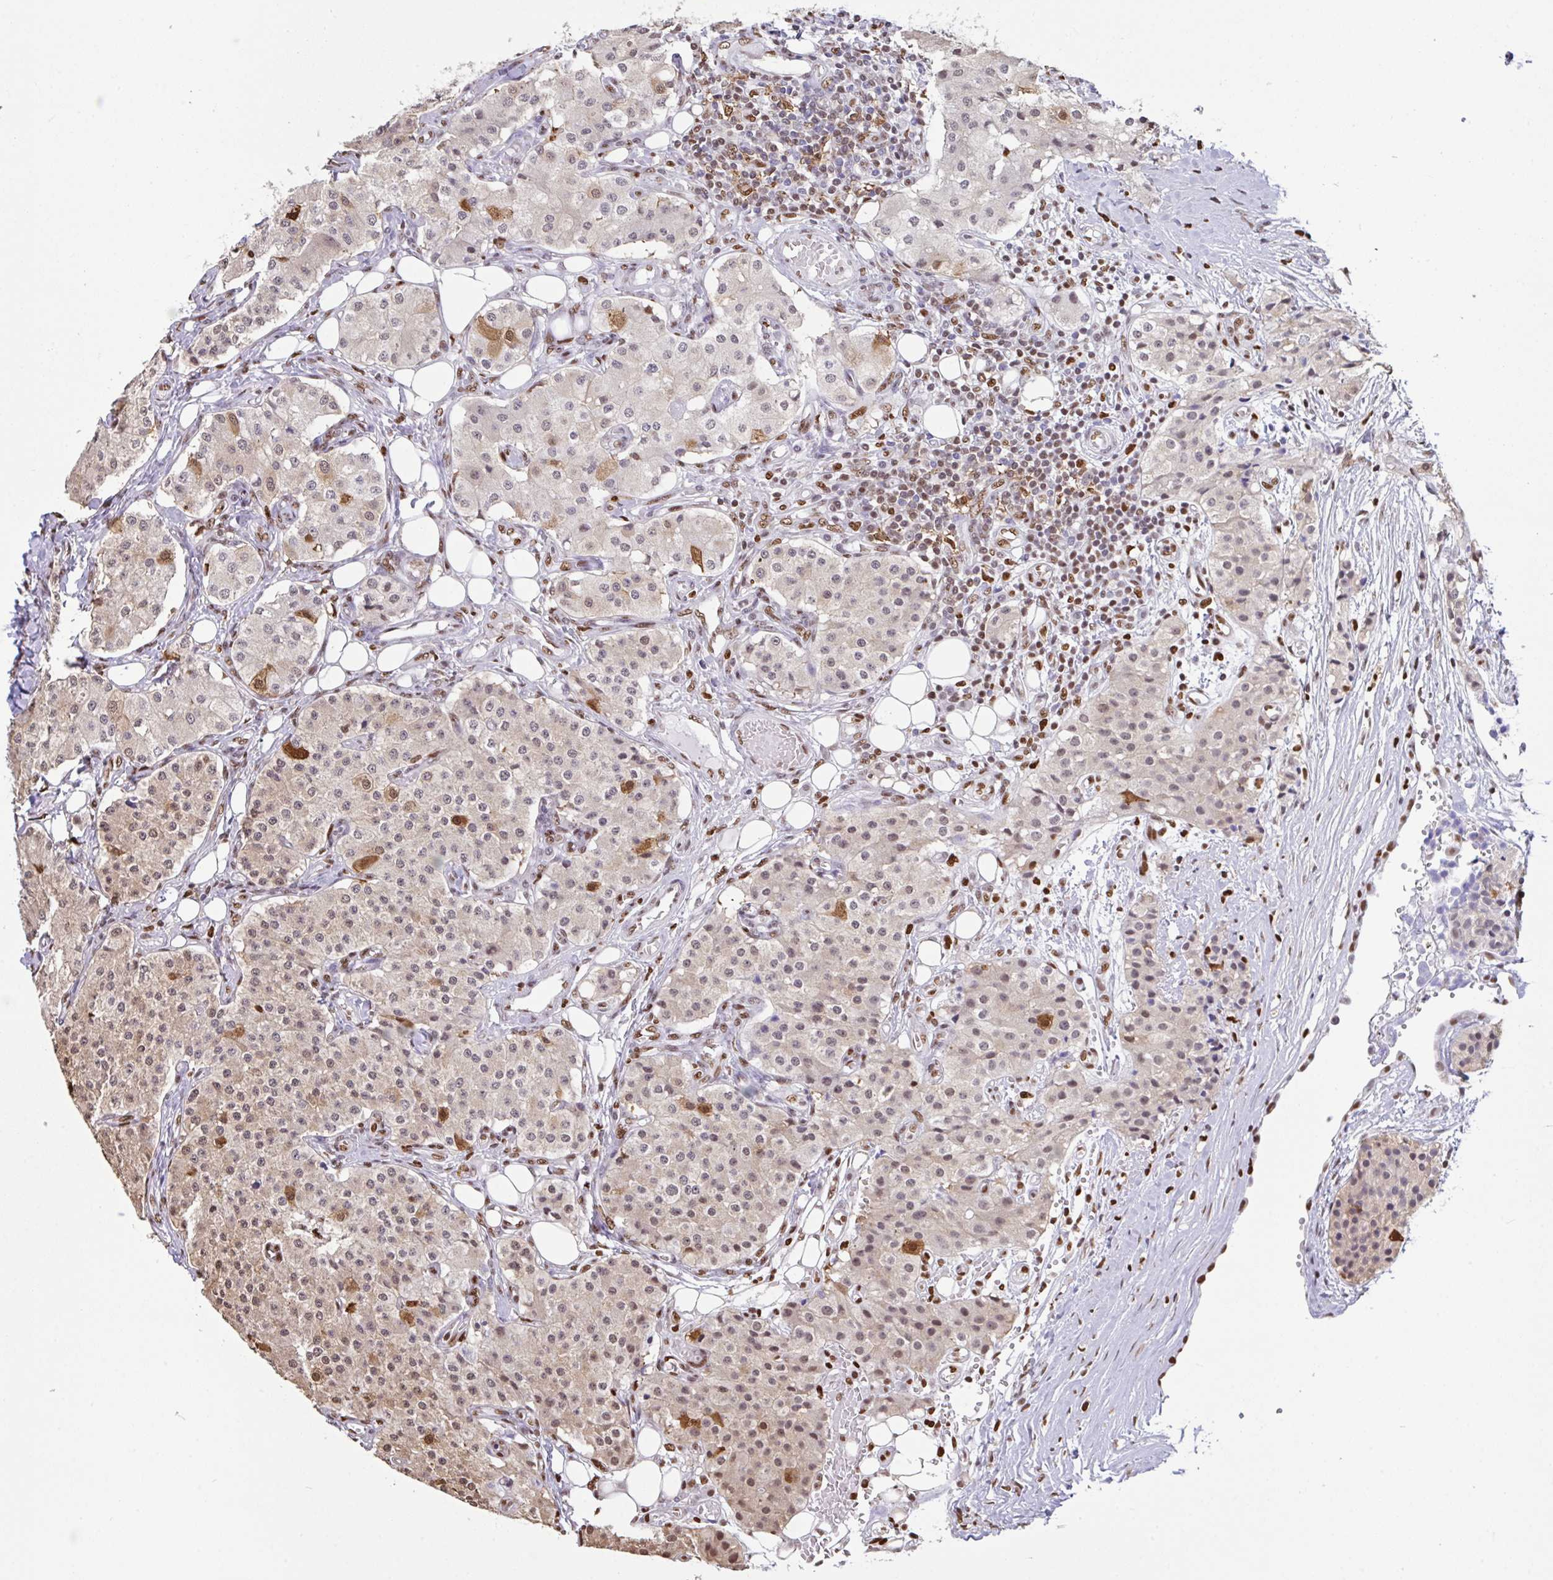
{"staining": {"intensity": "weak", "quantity": "25%-75%", "location": "cytoplasmic/membranous,nuclear"}, "tissue": "carcinoid", "cell_type": "Tumor cells", "image_type": "cancer", "snomed": [{"axis": "morphology", "description": "Carcinoid, malignant, NOS"}, {"axis": "topography", "description": "Colon"}], "caption": "Tumor cells display weak cytoplasmic/membranous and nuclear staining in approximately 25%-75% of cells in carcinoid.", "gene": "BTBD10", "patient": {"sex": "female", "age": 52}}